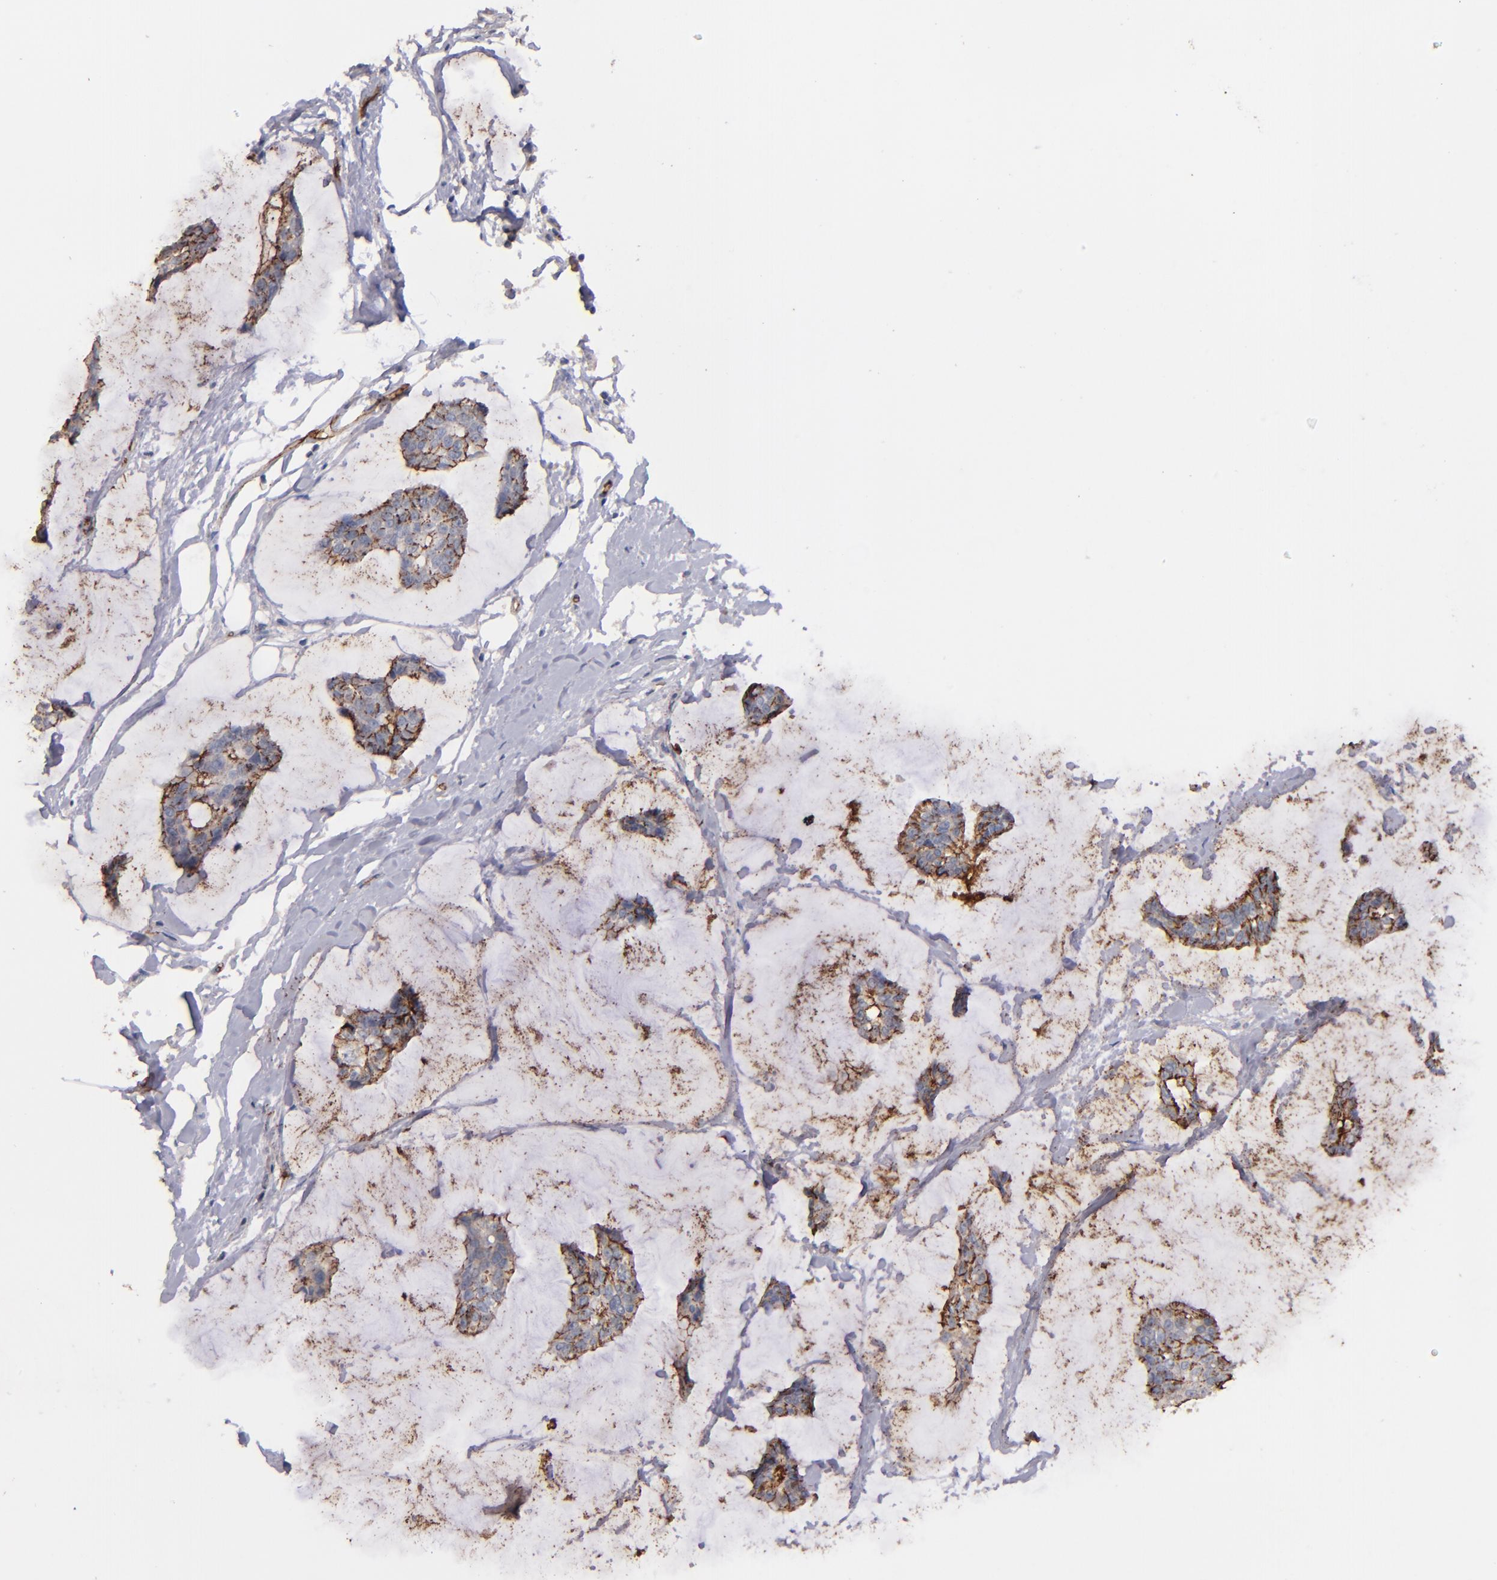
{"staining": {"intensity": "moderate", "quantity": "25%-75%", "location": "cytoplasmic/membranous"}, "tissue": "breast cancer", "cell_type": "Tumor cells", "image_type": "cancer", "snomed": [{"axis": "morphology", "description": "Duct carcinoma"}, {"axis": "topography", "description": "Breast"}], "caption": "Breast cancer stained with a protein marker demonstrates moderate staining in tumor cells.", "gene": "CLDN5", "patient": {"sex": "female", "age": 93}}